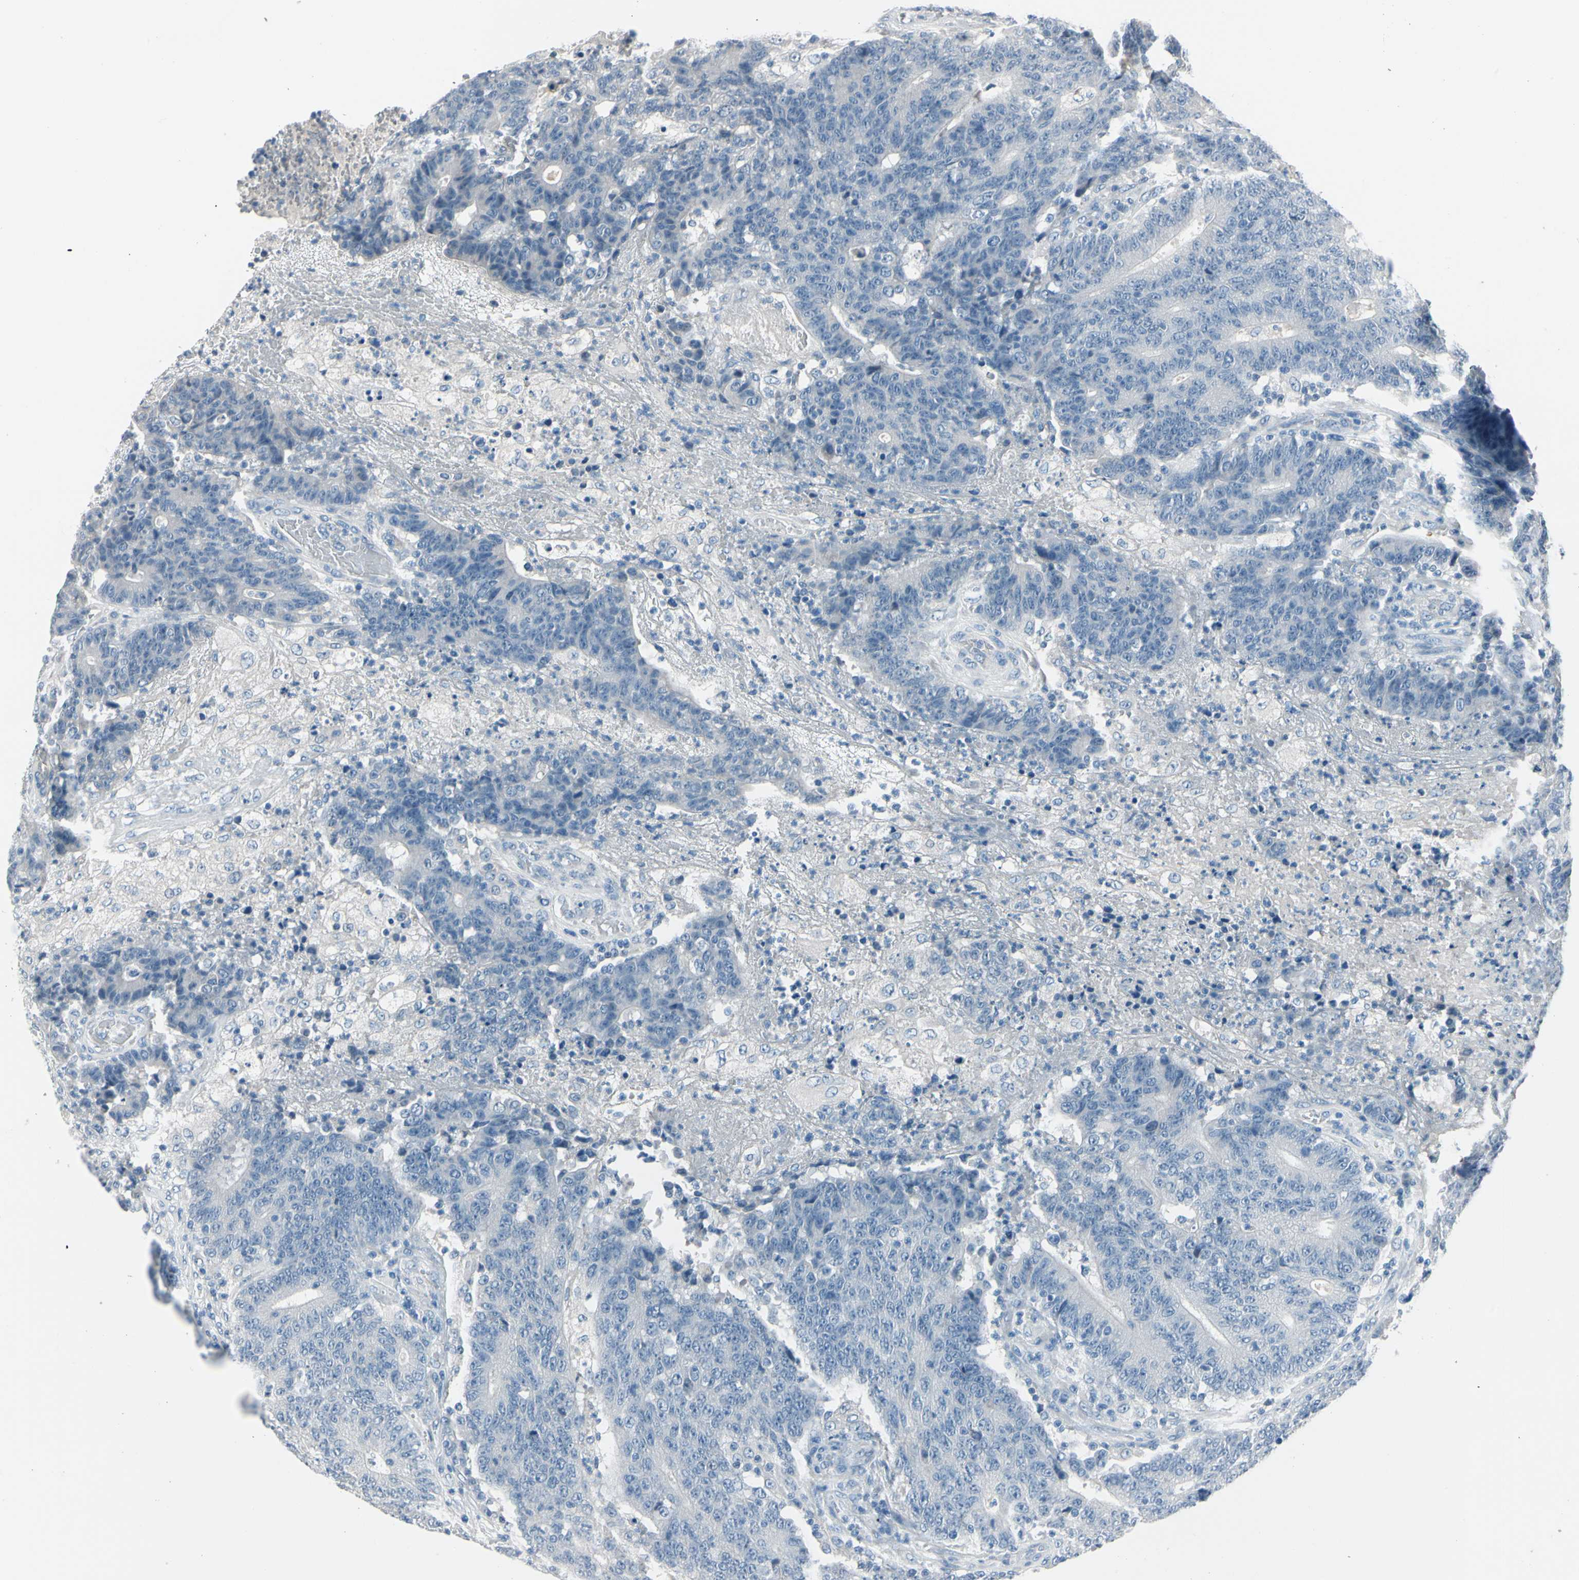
{"staining": {"intensity": "negative", "quantity": "none", "location": "none"}, "tissue": "colorectal cancer", "cell_type": "Tumor cells", "image_type": "cancer", "snomed": [{"axis": "morphology", "description": "Normal tissue, NOS"}, {"axis": "morphology", "description": "Adenocarcinoma, NOS"}, {"axis": "topography", "description": "Colon"}], "caption": "This micrograph is of colorectal adenocarcinoma stained with immunohistochemistry (IHC) to label a protein in brown with the nuclei are counter-stained blue. There is no staining in tumor cells.", "gene": "PGR", "patient": {"sex": "female", "age": 75}}